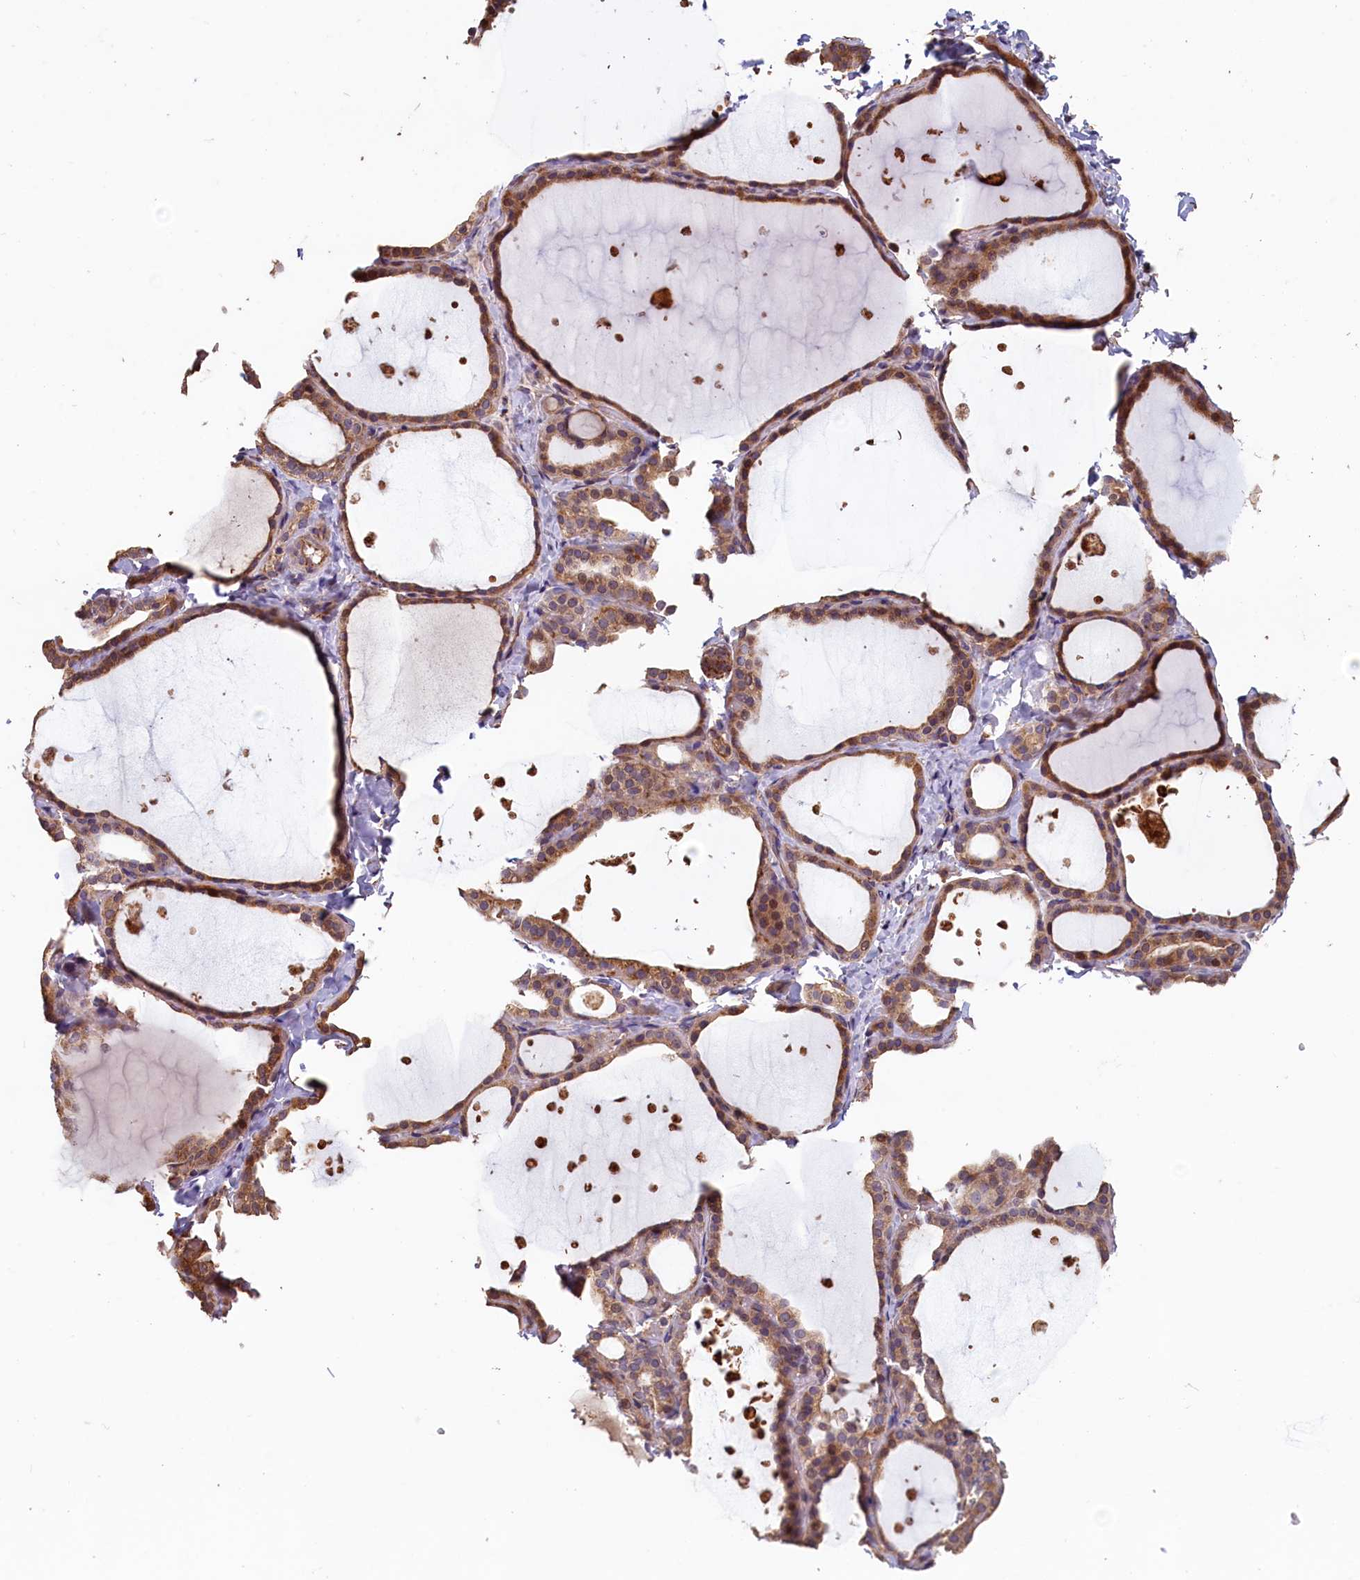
{"staining": {"intensity": "moderate", "quantity": ">75%", "location": "cytoplasmic/membranous"}, "tissue": "thyroid gland", "cell_type": "Glandular cells", "image_type": "normal", "snomed": [{"axis": "morphology", "description": "Normal tissue, NOS"}, {"axis": "topography", "description": "Thyroid gland"}], "caption": "Glandular cells display medium levels of moderate cytoplasmic/membranous positivity in approximately >75% of cells in normal thyroid gland.", "gene": "ACSBG1", "patient": {"sex": "female", "age": 44}}